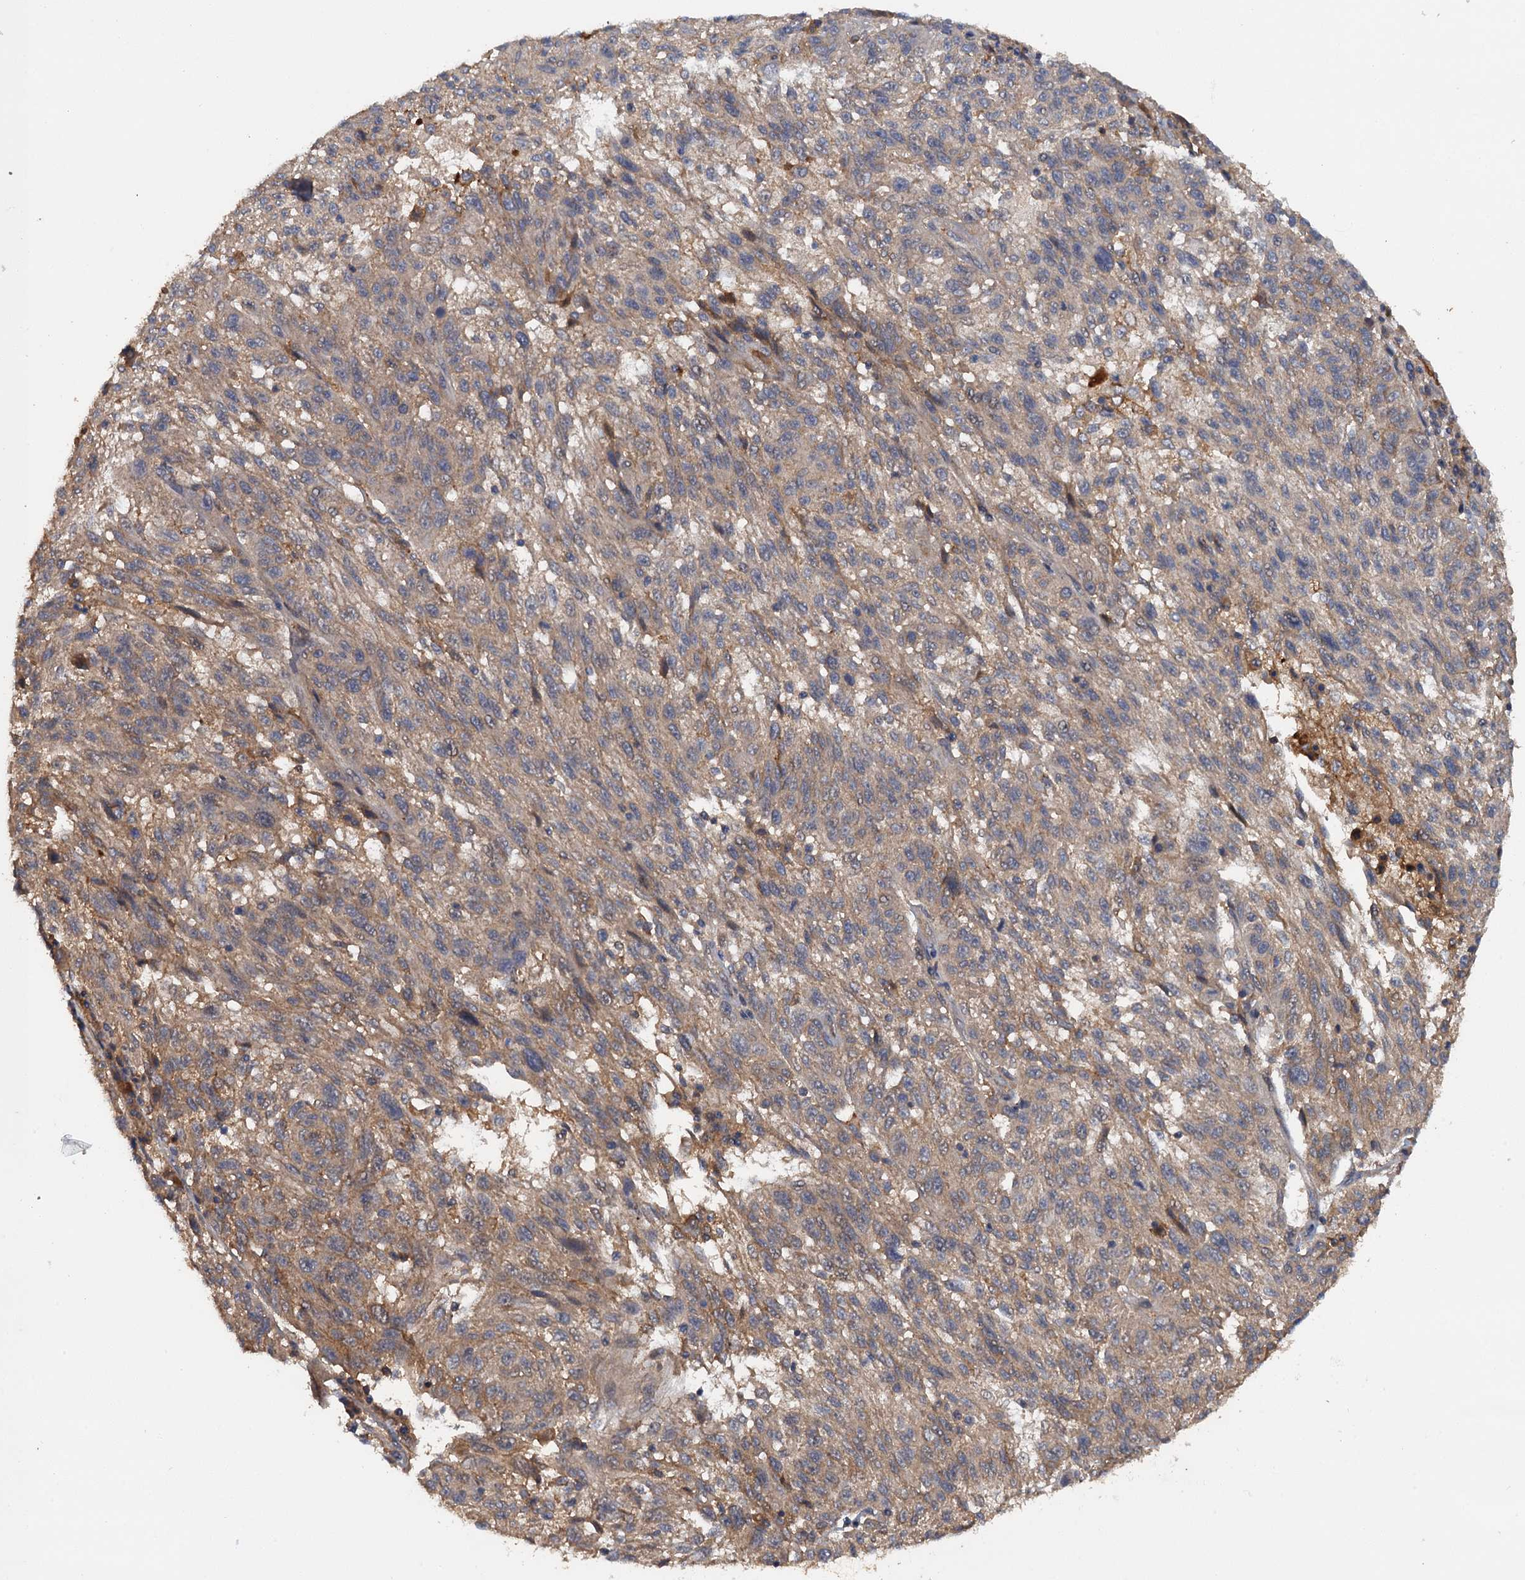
{"staining": {"intensity": "weak", "quantity": ">75%", "location": "cytoplasmic/membranous"}, "tissue": "melanoma", "cell_type": "Tumor cells", "image_type": "cancer", "snomed": [{"axis": "morphology", "description": "Malignant melanoma, NOS"}, {"axis": "topography", "description": "Skin"}], "caption": "There is low levels of weak cytoplasmic/membranous expression in tumor cells of melanoma, as demonstrated by immunohistochemical staining (brown color).", "gene": "HAPLN3", "patient": {"sex": "male", "age": 53}}